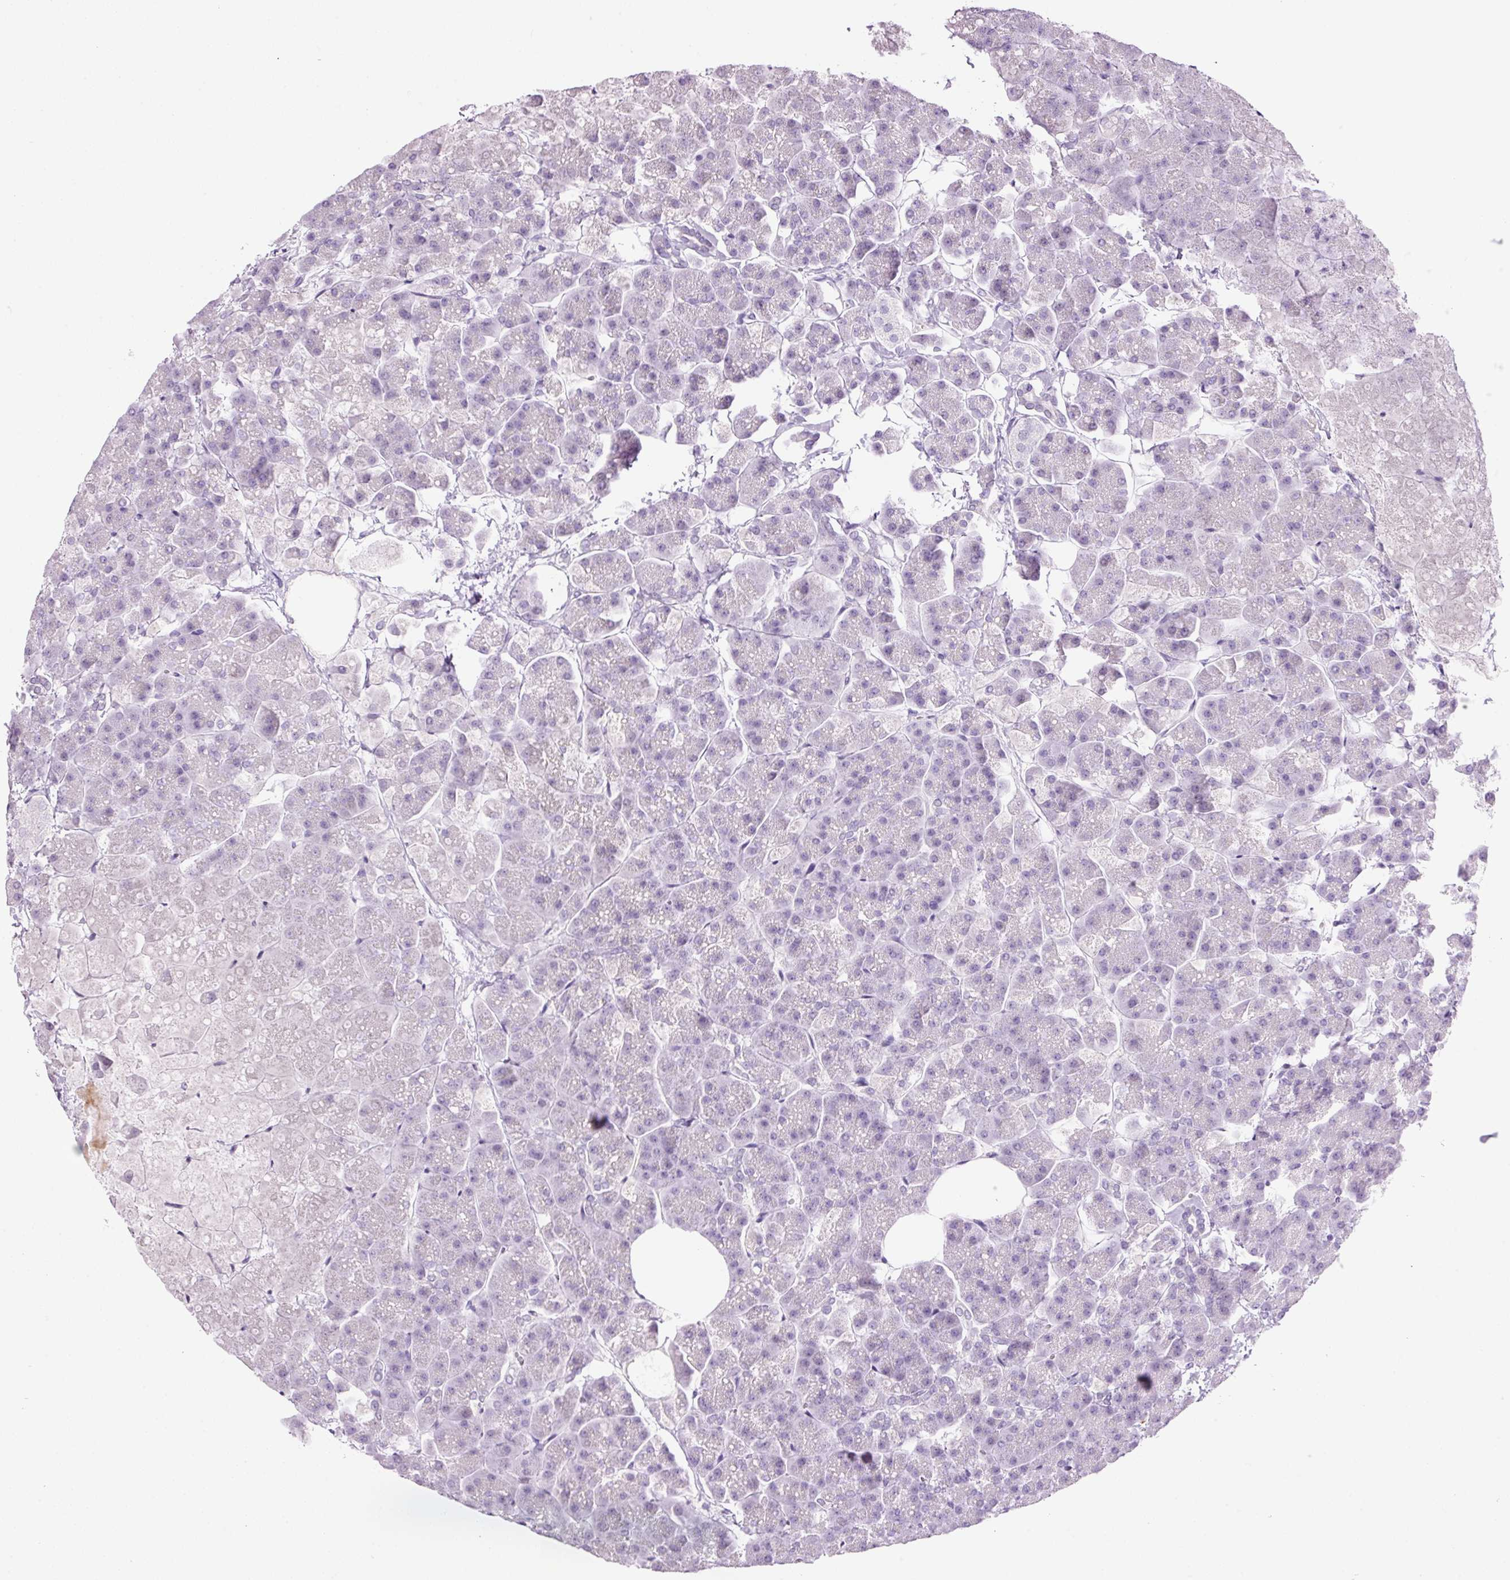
{"staining": {"intensity": "negative", "quantity": "none", "location": "none"}, "tissue": "pancreas", "cell_type": "Exocrine glandular cells", "image_type": "normal", "snomed": [{"axis": "morphology", "description": "Normal tissue, NOS"}, {"axis": "topography", "description": "Pancreas"}, {"axis": "topography", "description": "Peripheral nerve tissue"}], "caption": "Histopathology image shows no significant protein expression in exocrine glandular cells of benign pancreas.", "gene": "KLF1", "patient": {"sex": "male", "age": 54}}